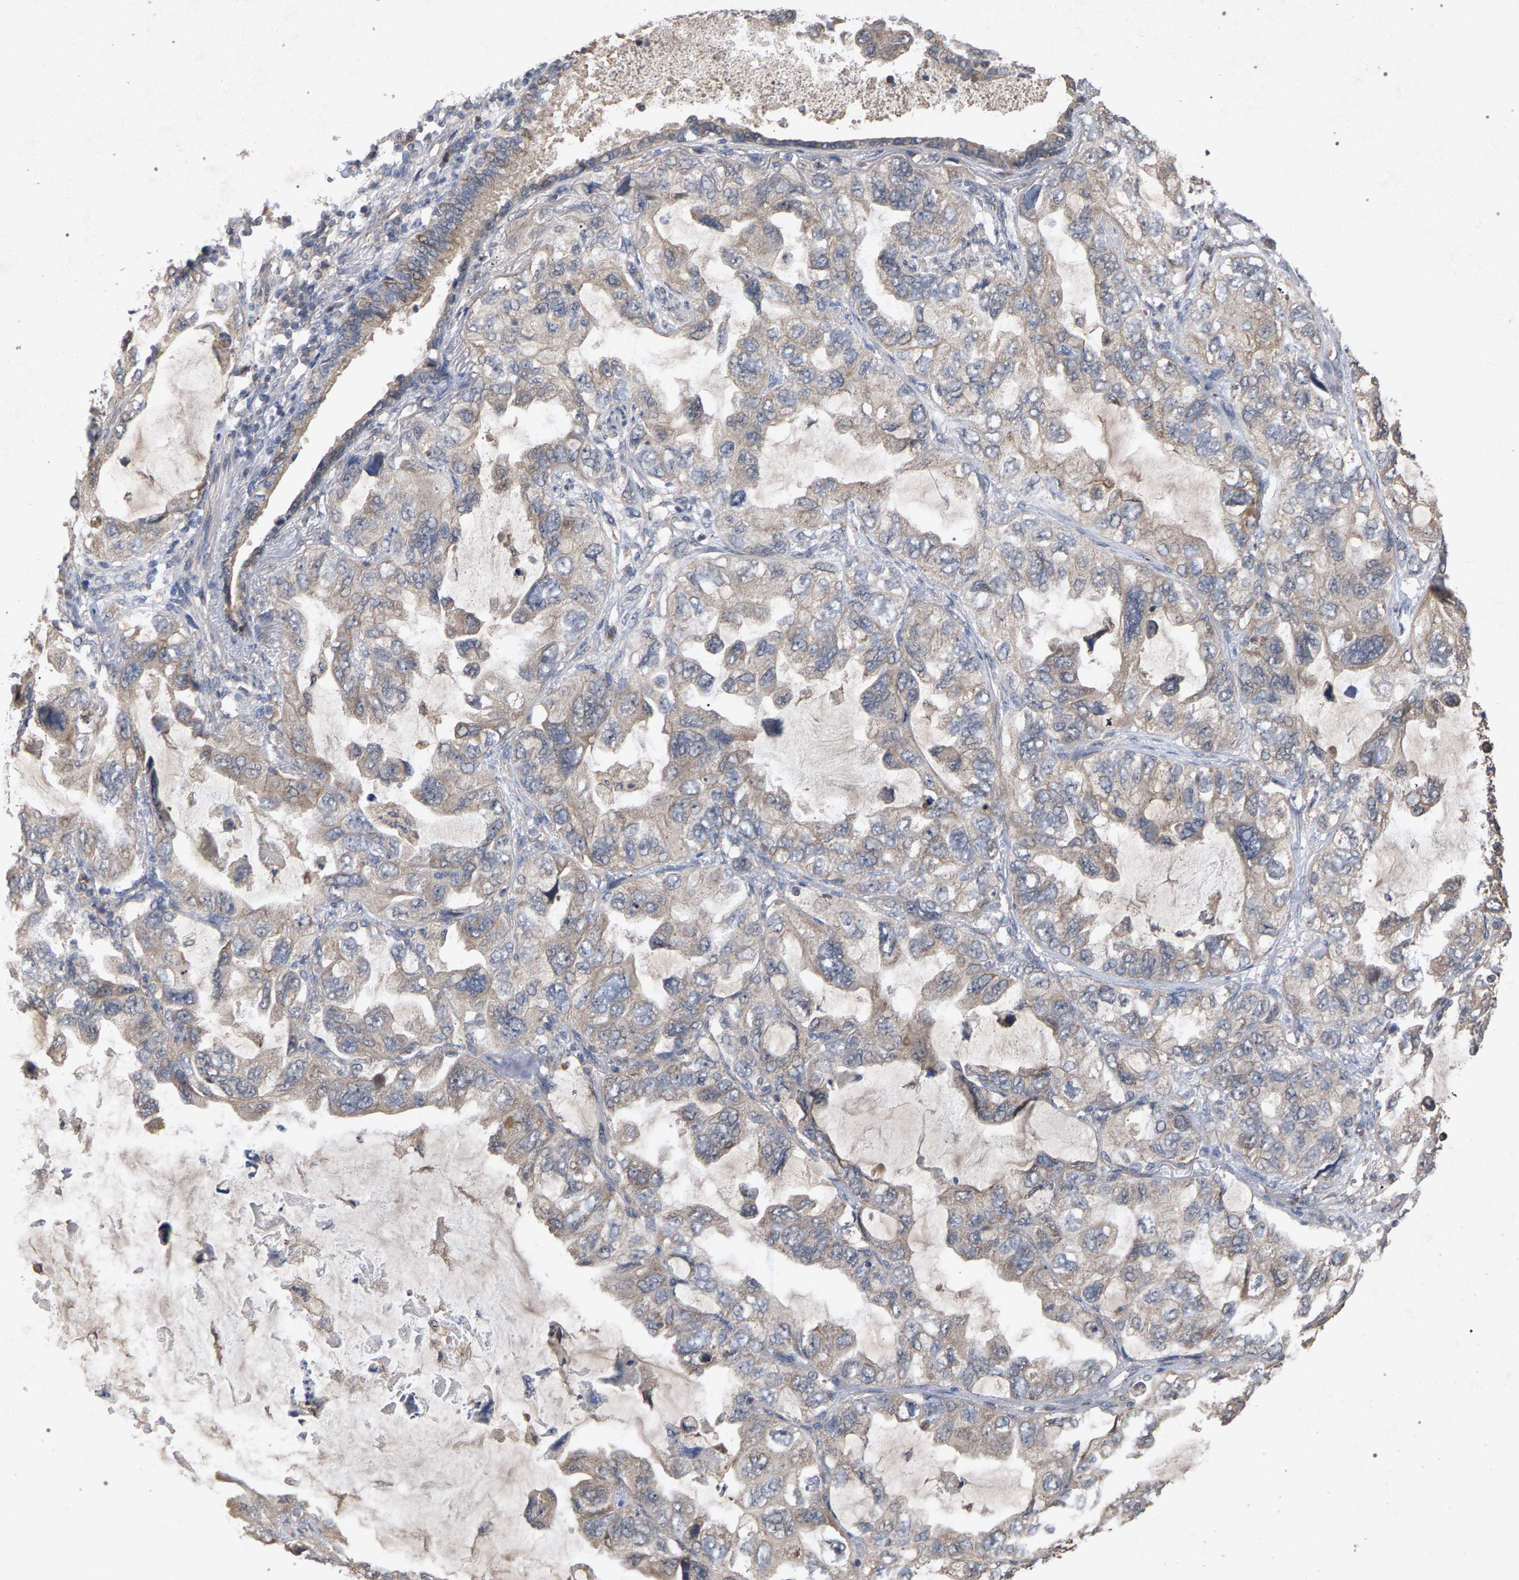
{"staining": {"intensity": "weak", "quantity": "<25%", "location": "cytoplasmic/membranous"}, "tissue": "lung cancer", "cell_type": "Tumor cells", "image_type": "cancer", "snomed": [{"axis": "morphology", "description": "Squamous cell carcinoma, NOS"}, {"axis": "topography", "description": "Lung"}], "caption": "This is an immunohistochemistry histopathology image of human lung squamous cell carcinoma. There is no positivity in tumor cells.", "gene": "SLC4A4", "patient": {"sex": "female", "age": 73}}